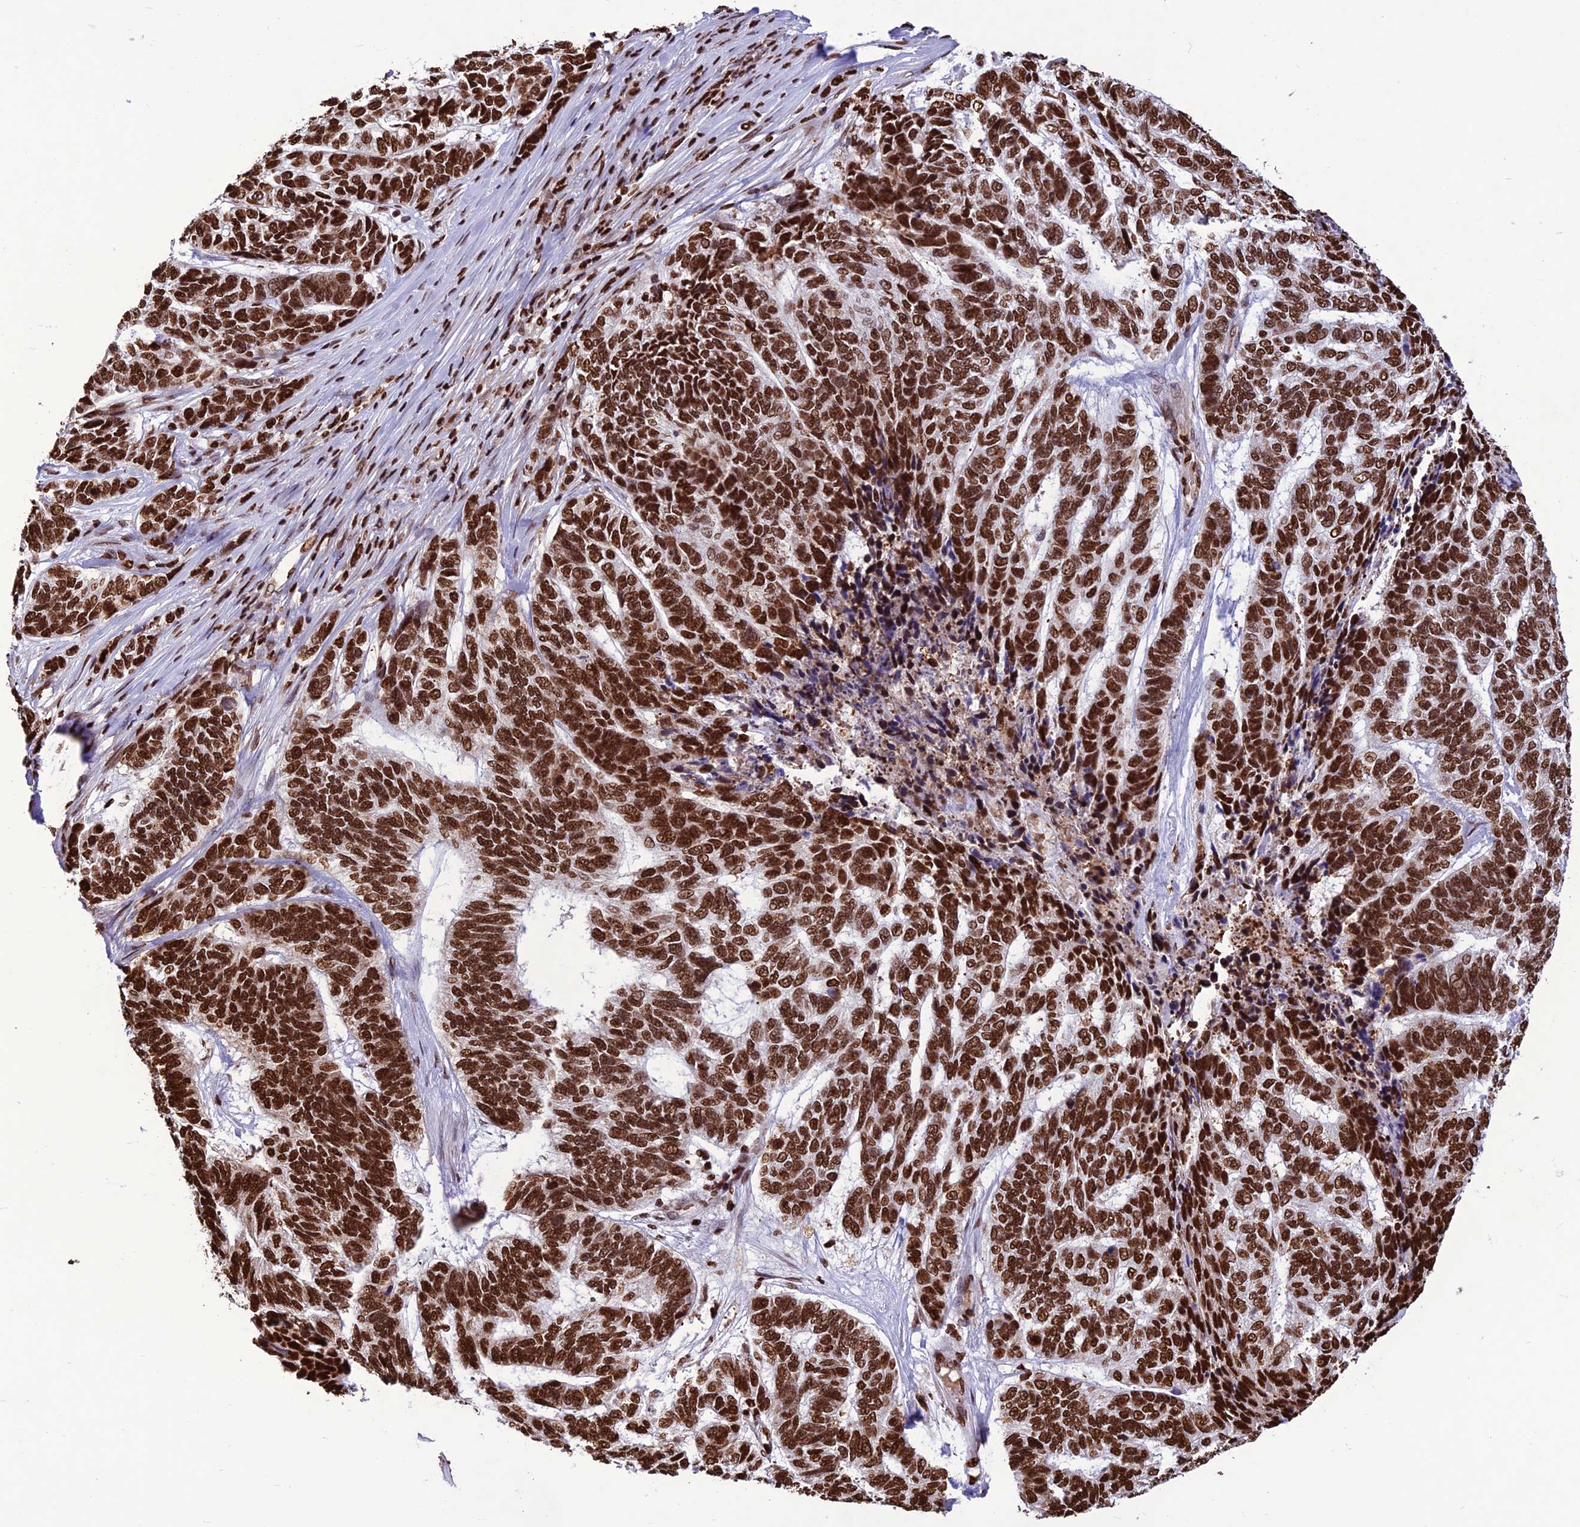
{"staining": {"intensity": "strong", "quantity": ">75%", "location": "nuclear"}, "tissue": "skin cancer", "cell_type": "Tumor cells", "image_type": "cancer", "snomed": [{"axis": "morphology", "description": "Basal cell carcinoma"}, {"axis": "topography", "description": "Skin"}], "caption": "The immunohistochemical stain highlights strong nuclear staining in tumor cells of basal cell carcinoma (skin) tissue.", "gene": "INO80E", "patient": {"sex": "female", "age": 65}}